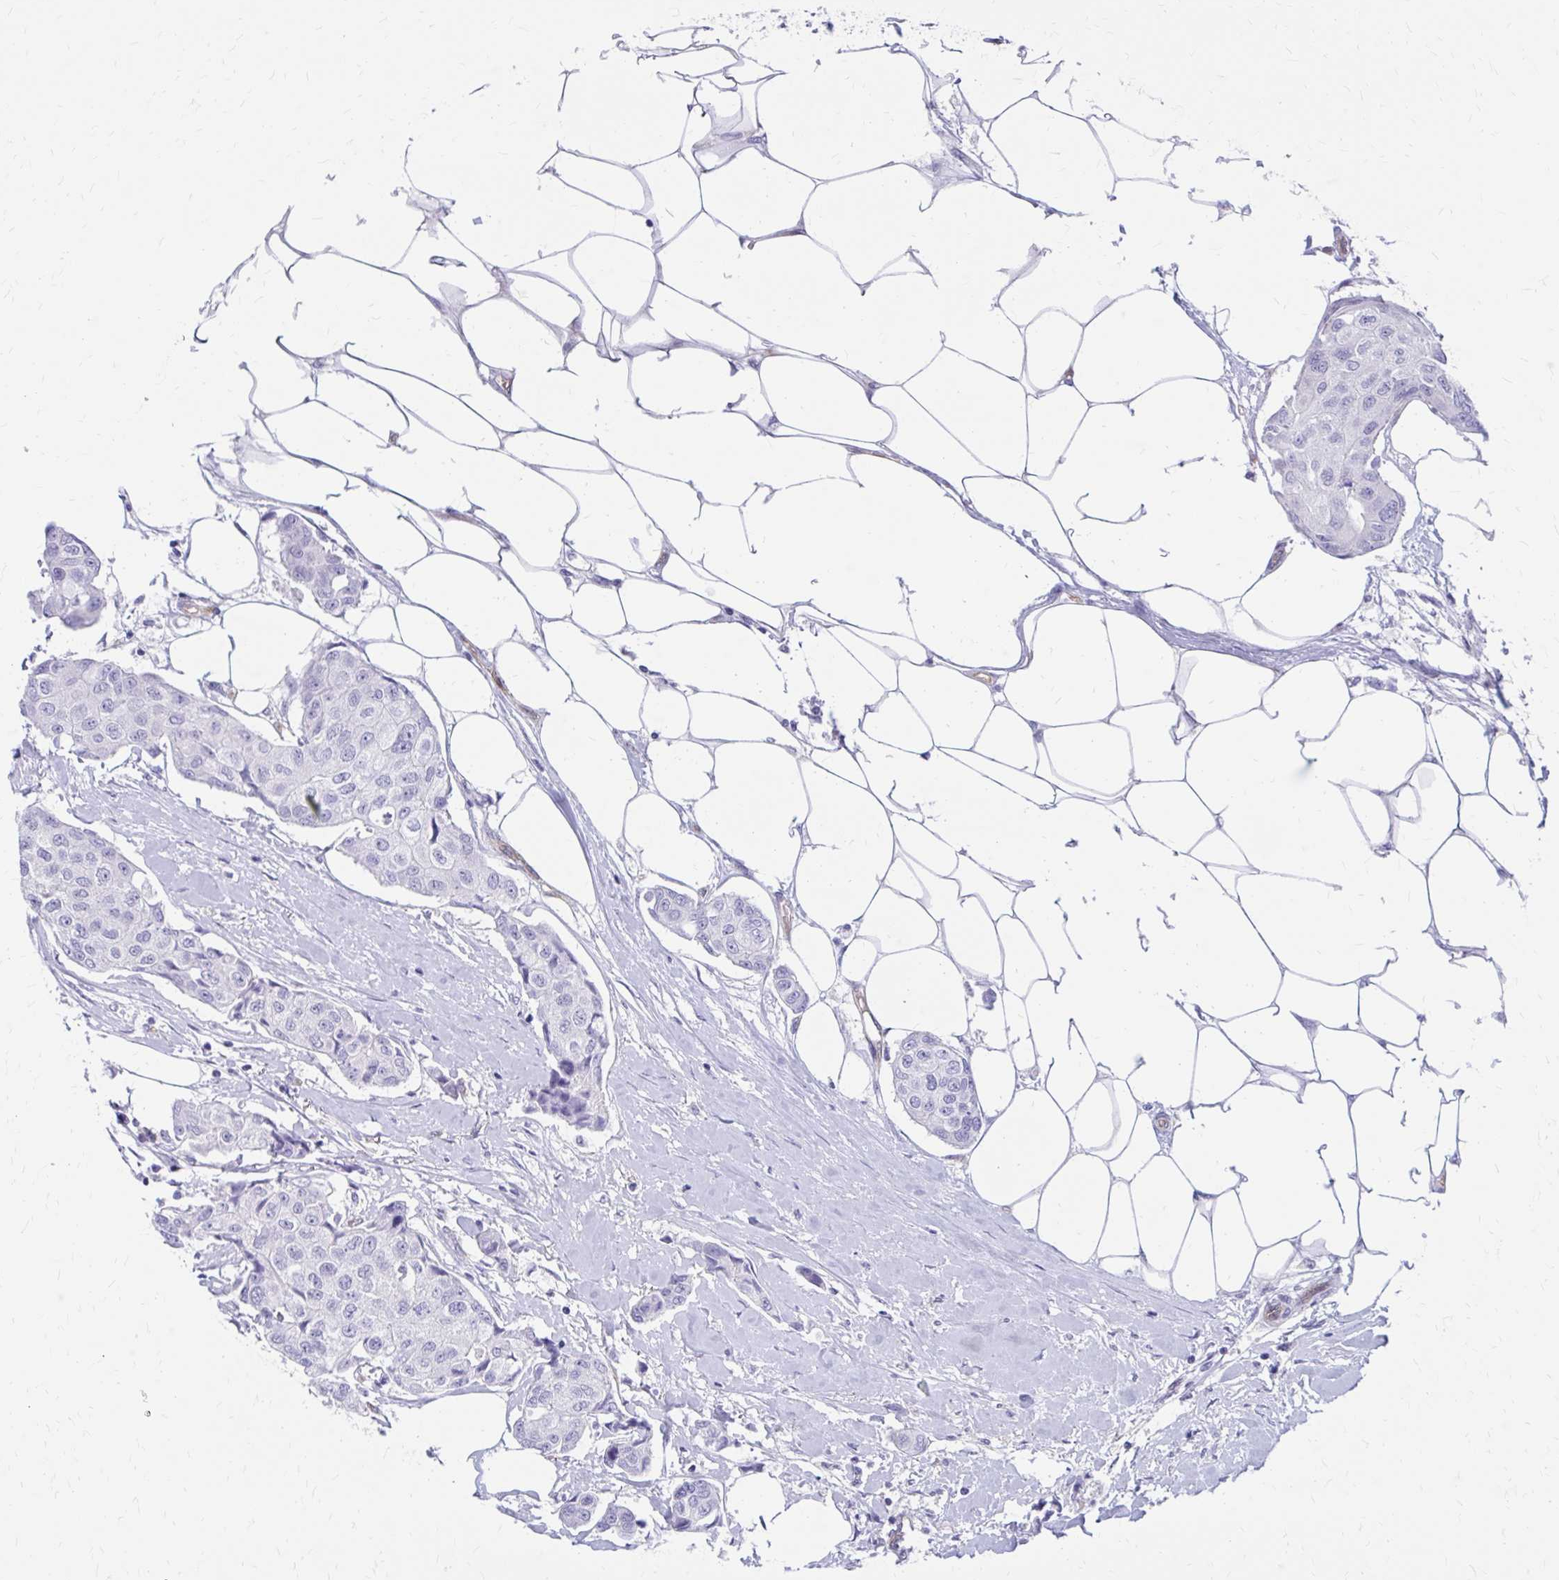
{"staining": {"intensity": "negative", "quantity": "none", "location": "none"}, "tissue": "breast cancer", "cell_type": "Tumor cells", "image_type": "cancer", "snomed": [{"axis": "morphology", "description": "Duct carcinoma"}, {"axis": "topography", "description": "Breast"}, {"axis": "topography", "description": "Lymph node"}], "caption": "IHC histopathology image of neoplastic tissue: human breast cancer stained with DAB exhibits no significant protein staining in tumor cells.", "gene": "CLIC2", "patient": {"sex": "female", "age": 80}}